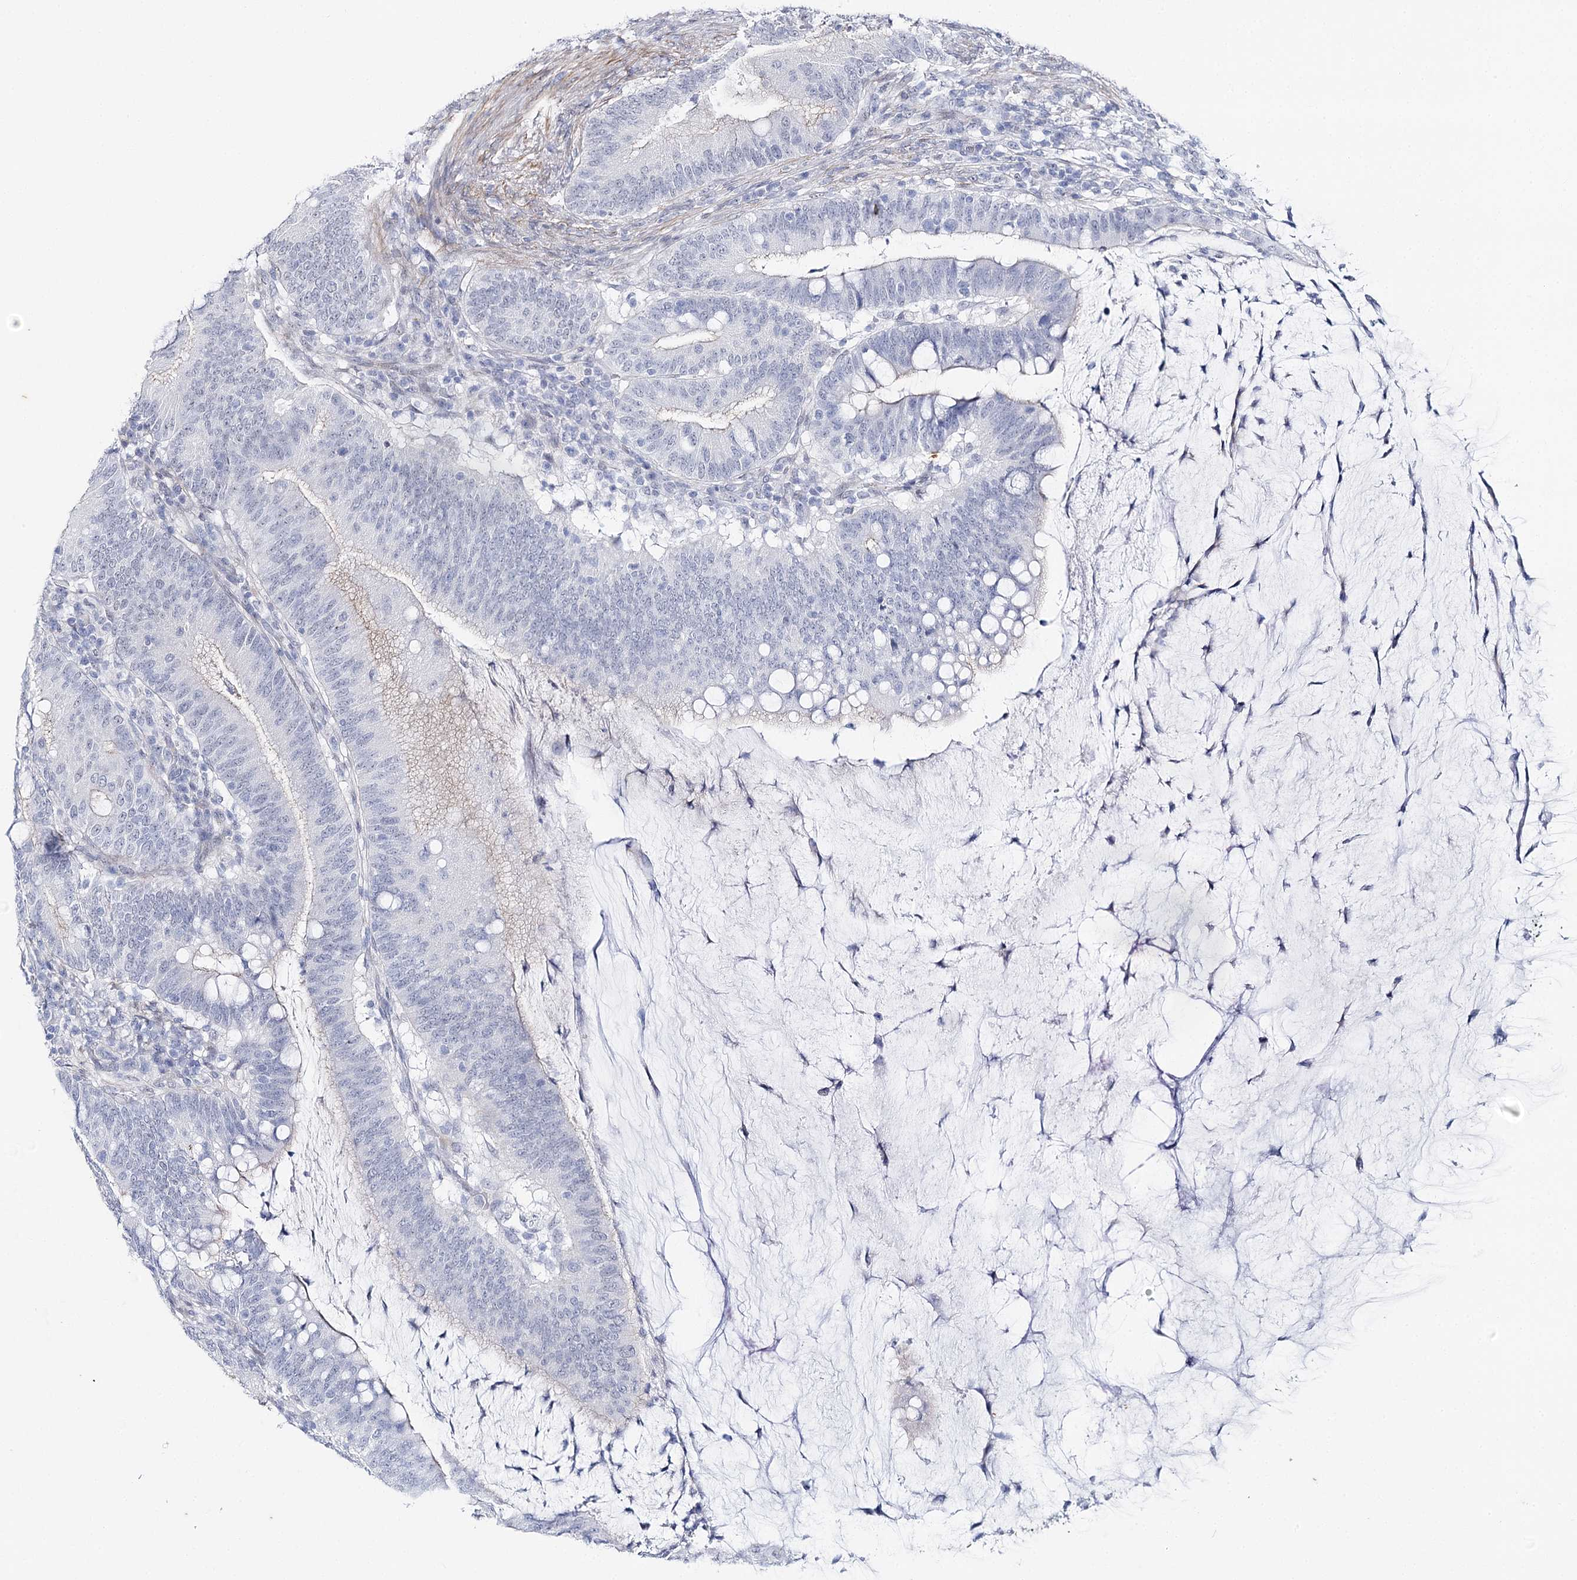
{"staining": {"intensity": "negative", "quantity": "none", "location": "none"}, "tissue": "colorectal cancer", "cell_type": "Tumor cells", "image_type": "cancer", "snomed": [{"axis": "morphology", "description": "Adenocarcinoma, NOS"}, {"axis": "topography", "description": "Colon"}], "caption": "This is a photomicrograph of immunohistochemistry staining of colorectal adenocarcinoma, which shows no positivity in tumor cells. Brightfield microscopy of immunohistochemistry stained with DAB (3,3'-diaminobenzidine) (brown) and hematoxylin (blue), captured at high magnification.", "gene": "AGXT2", "patient": {"sex": "female", "age": 66}}